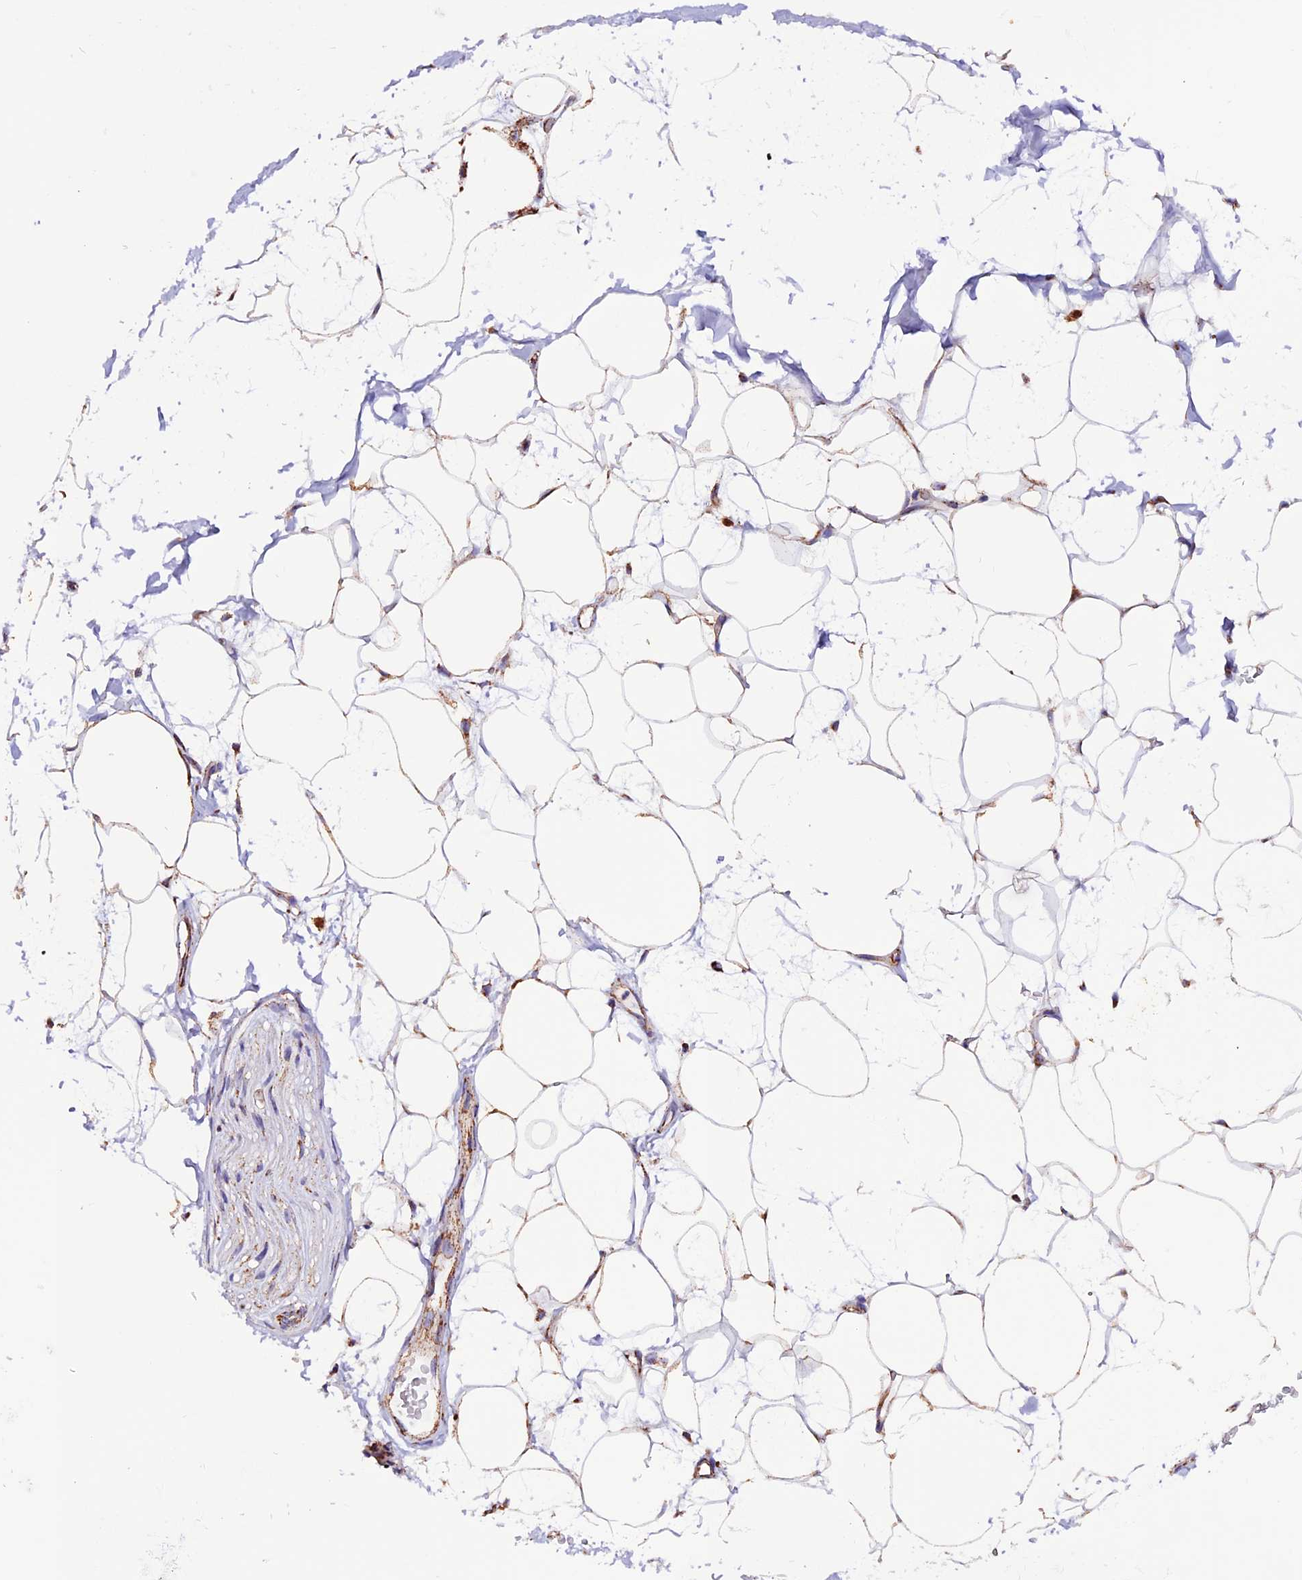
{"staining": {"intensity": "weak", "quantity": ">75%", "location": "cytoplasmic/membranous"}, "tissue": "adipose tissue", "cell_type": "Adipocytes", "image_type": "normal", "snomed": [{"axis": "morphology", "description": "Normal tissue, NOS"}, {"axis": "morphology", "description": "Adenocarcinoma, NOS"}, {"axis": "topography", "description": "Rectum"}, {"axis": "topography", "description": "Vagina"}, {"axis": "topography", "description": "Peripheral nerve tissue"}], "caption": "Immunohistochemical staining of unremarkable human adipose tissue displays >75% levels of weak cytoplasmic/membranous protein expression in approximately >75% of adipocytes.", "gene": "CX3CL1", "patient": {"sex": "female", "age": 71}}